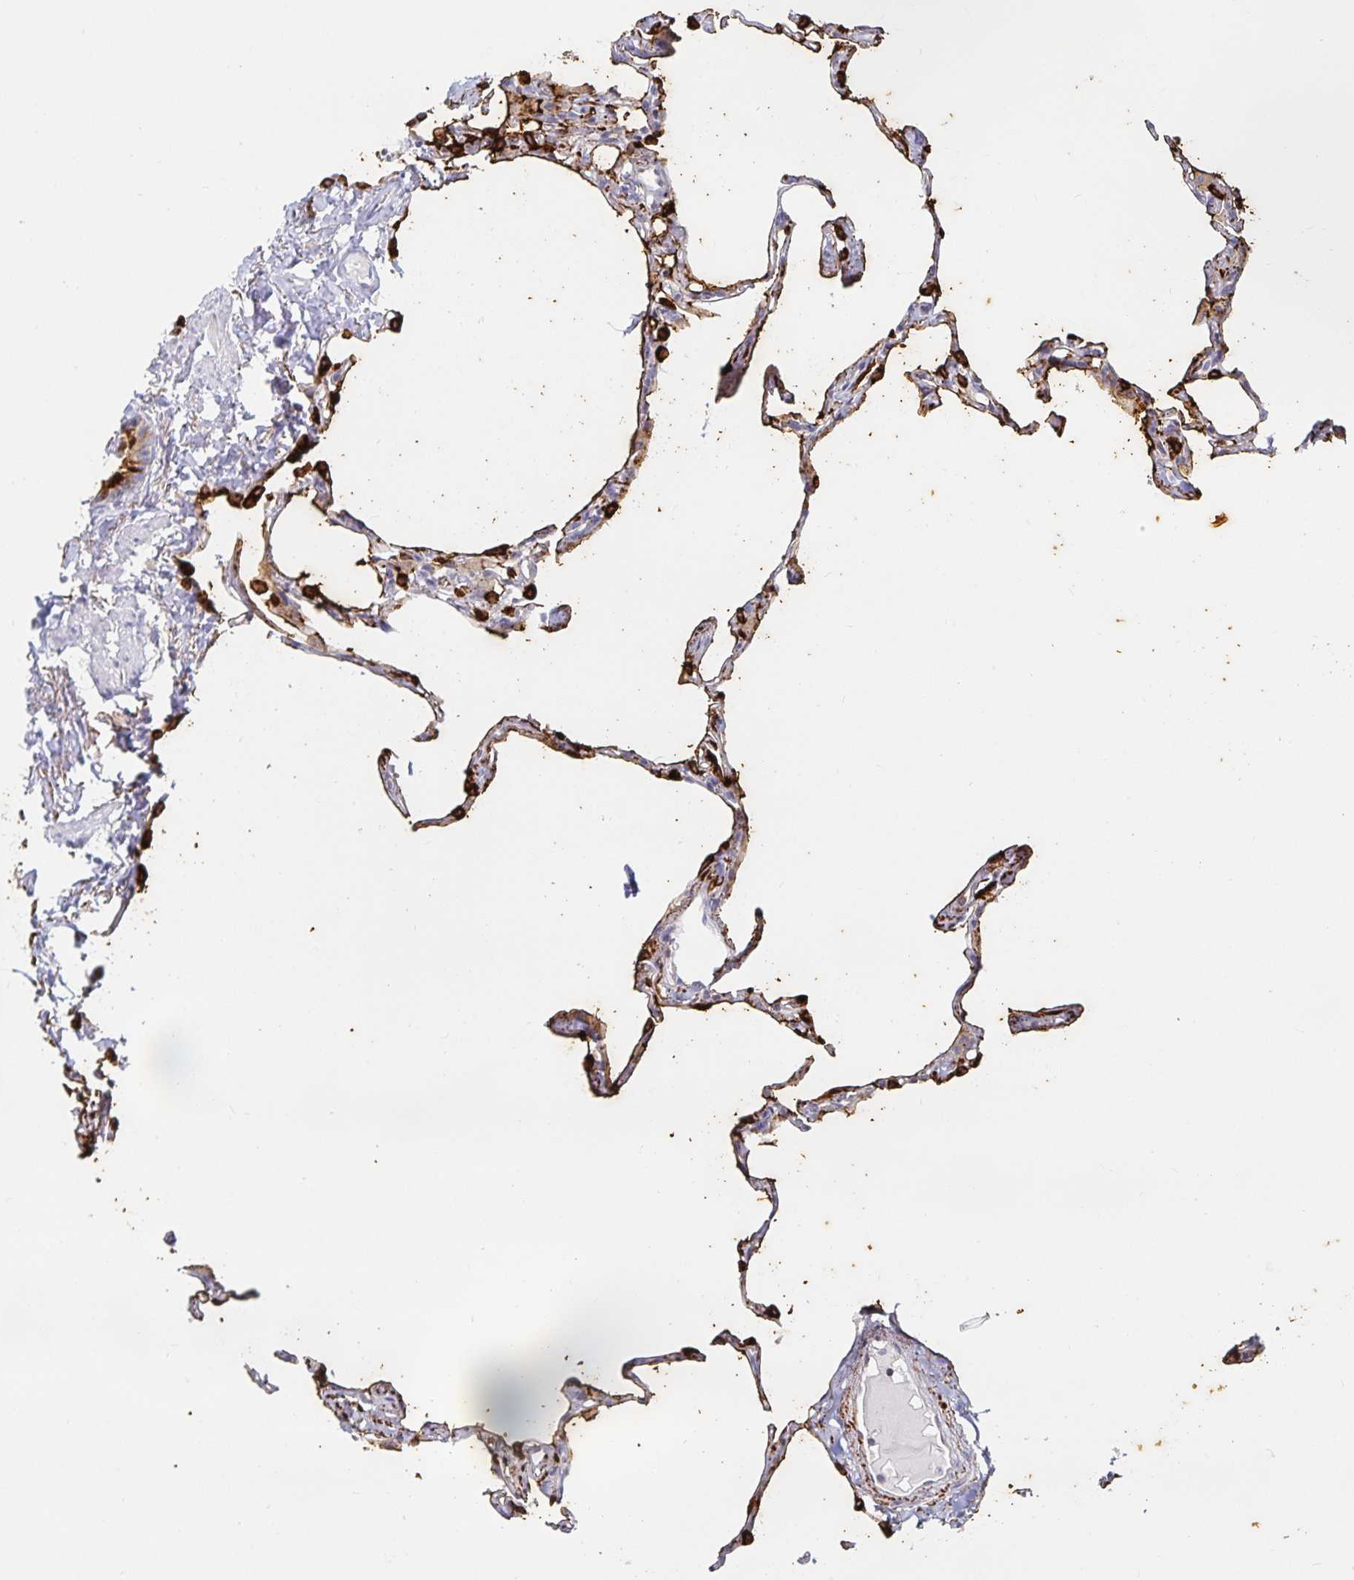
{"staining": {"intensity": "strong", "quantity": "<25%", "location": "cytoplasmic/membranous"}, "tissue": "lung", "cell_type": "Alveolar cells", "image_type": "normal", "snomed": [{"axis": "morphology", "description": "Normal tissue, NOS"}, {"axis": "topography", "description": "Lung"}], "caption": "High-power microscopy captured an immunohistochemistry (IHC) photomicrograph of normal lung, revealing strong cytoplasmic/membranous staining in approximately <25% of alveolar cells. Using DAB (3,3'-diaminobenzidine) (brown) and hematoxylin (blue) stains, captured at high magnification using brightfield microscopy.", "gene": "SFTPA1", "patient": {"sex": "male", "age": 65}}